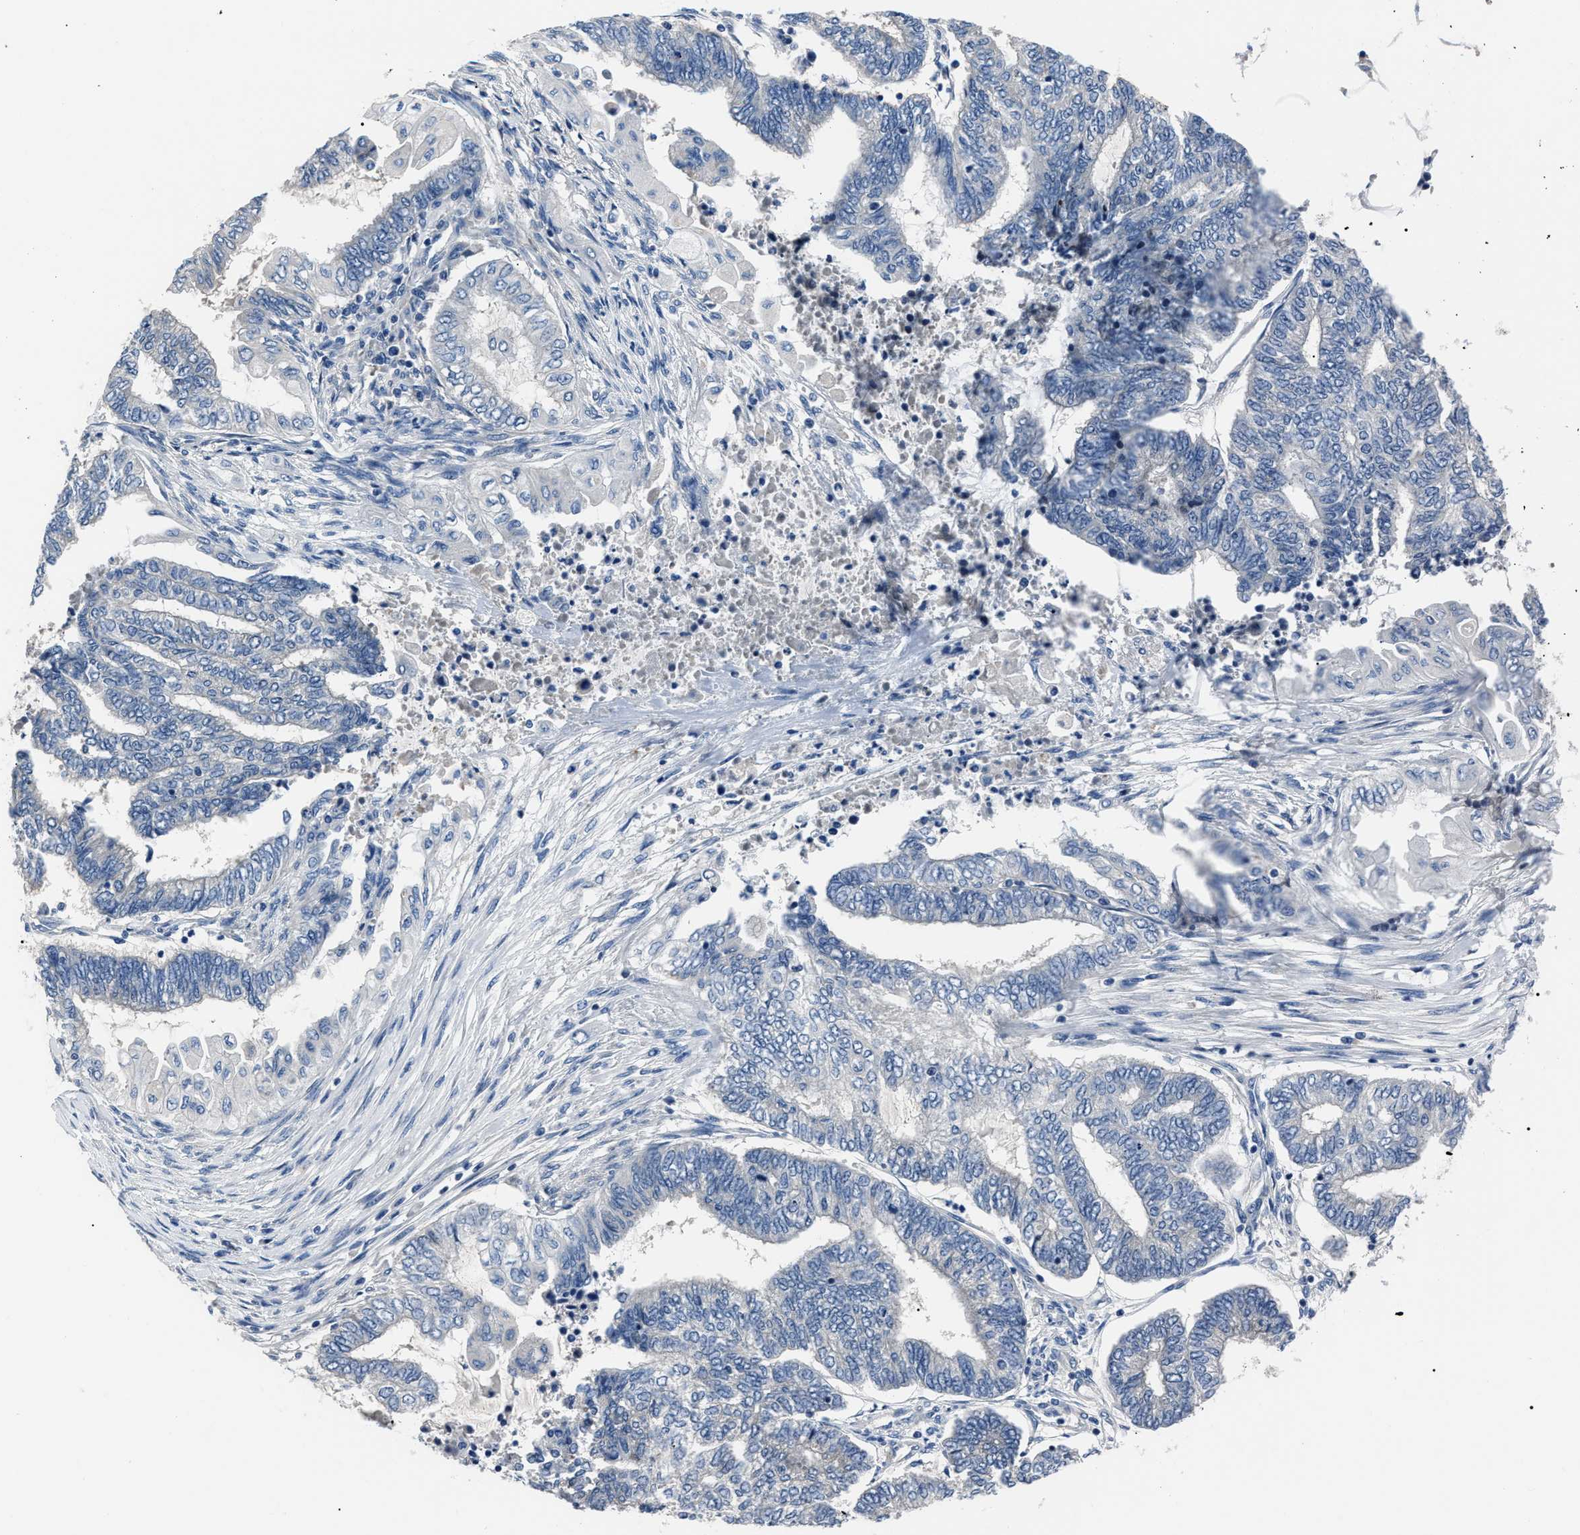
{"staining": {"intensity": "negative", "quantity": "none", "location": "none"}, "tissue": "endometrial cancer", "cell_type": "Tumor cells", "image_type": "cancer", "snomed": [{"axis": "morphology", "description": "Adenocarcinoma, NOS"}, {"axis": "topography", "description": "Uterus"}, {"axis": "topography", "description": "Endometrium"}], "caption": "Image shows no protein staining in tumor cells of endometrial adenocarcinoma tissue. (Immunohistochemistry, brightfield microscopy, high magnification).", "gene": "LRWD1", "patient": {"sex": "female", "age": 70}}